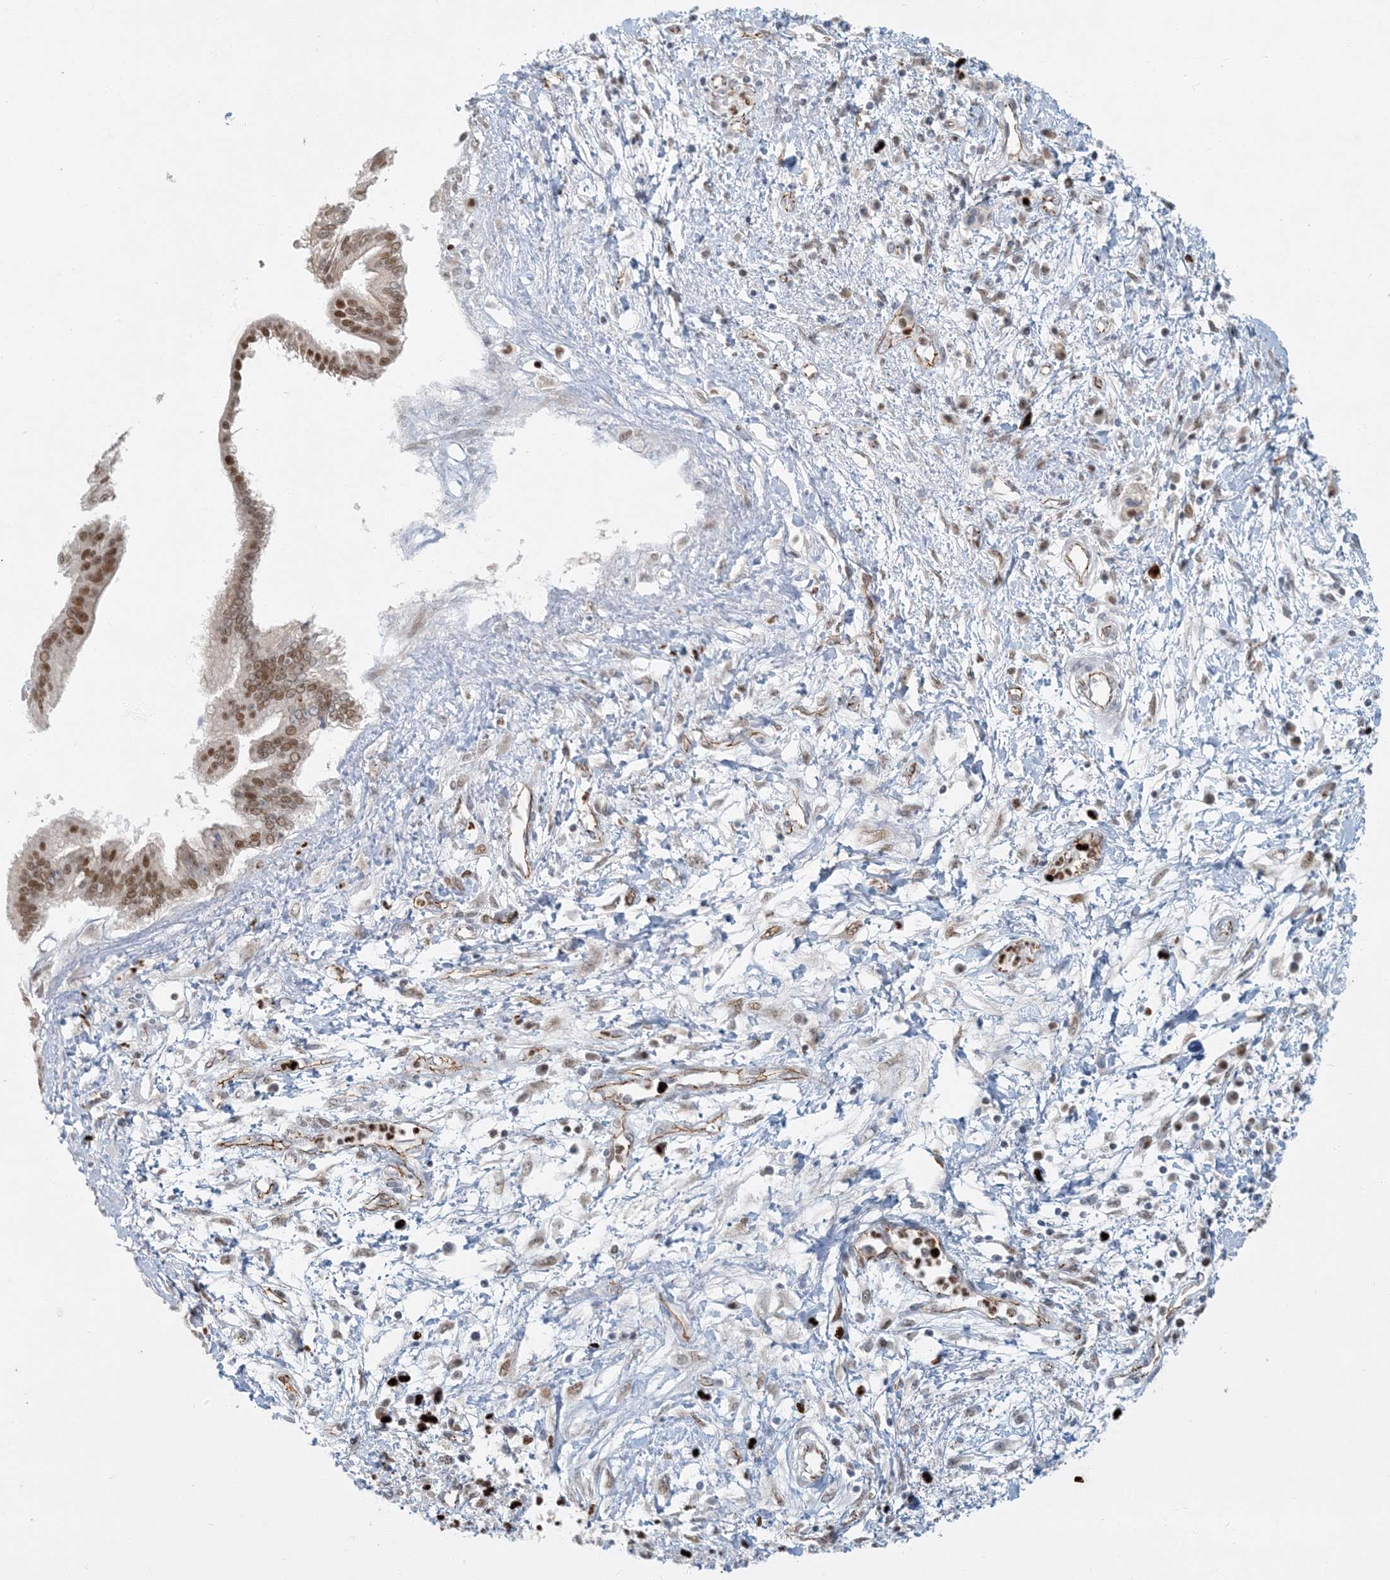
{"staining": {"intensity": "moderate", "quantity": ">75%", "location": "nuclear"}, "tissue": "pancreatic cancer", "cell_type": "Tumor cells", "image_type": "cancer", "snomed": [{"axis": "morphology", "description": "Adenocarcinoma, NOS"}, {"axis": "topography", "description": "Pancreas"}], "caption": "IHC of pancreatic adenocarcinoma shows medium levels of moderate nuclear staining in about >75% of tumor cells.", "gene": "AK9", "patient": {"sex": "female", "age": 56}}